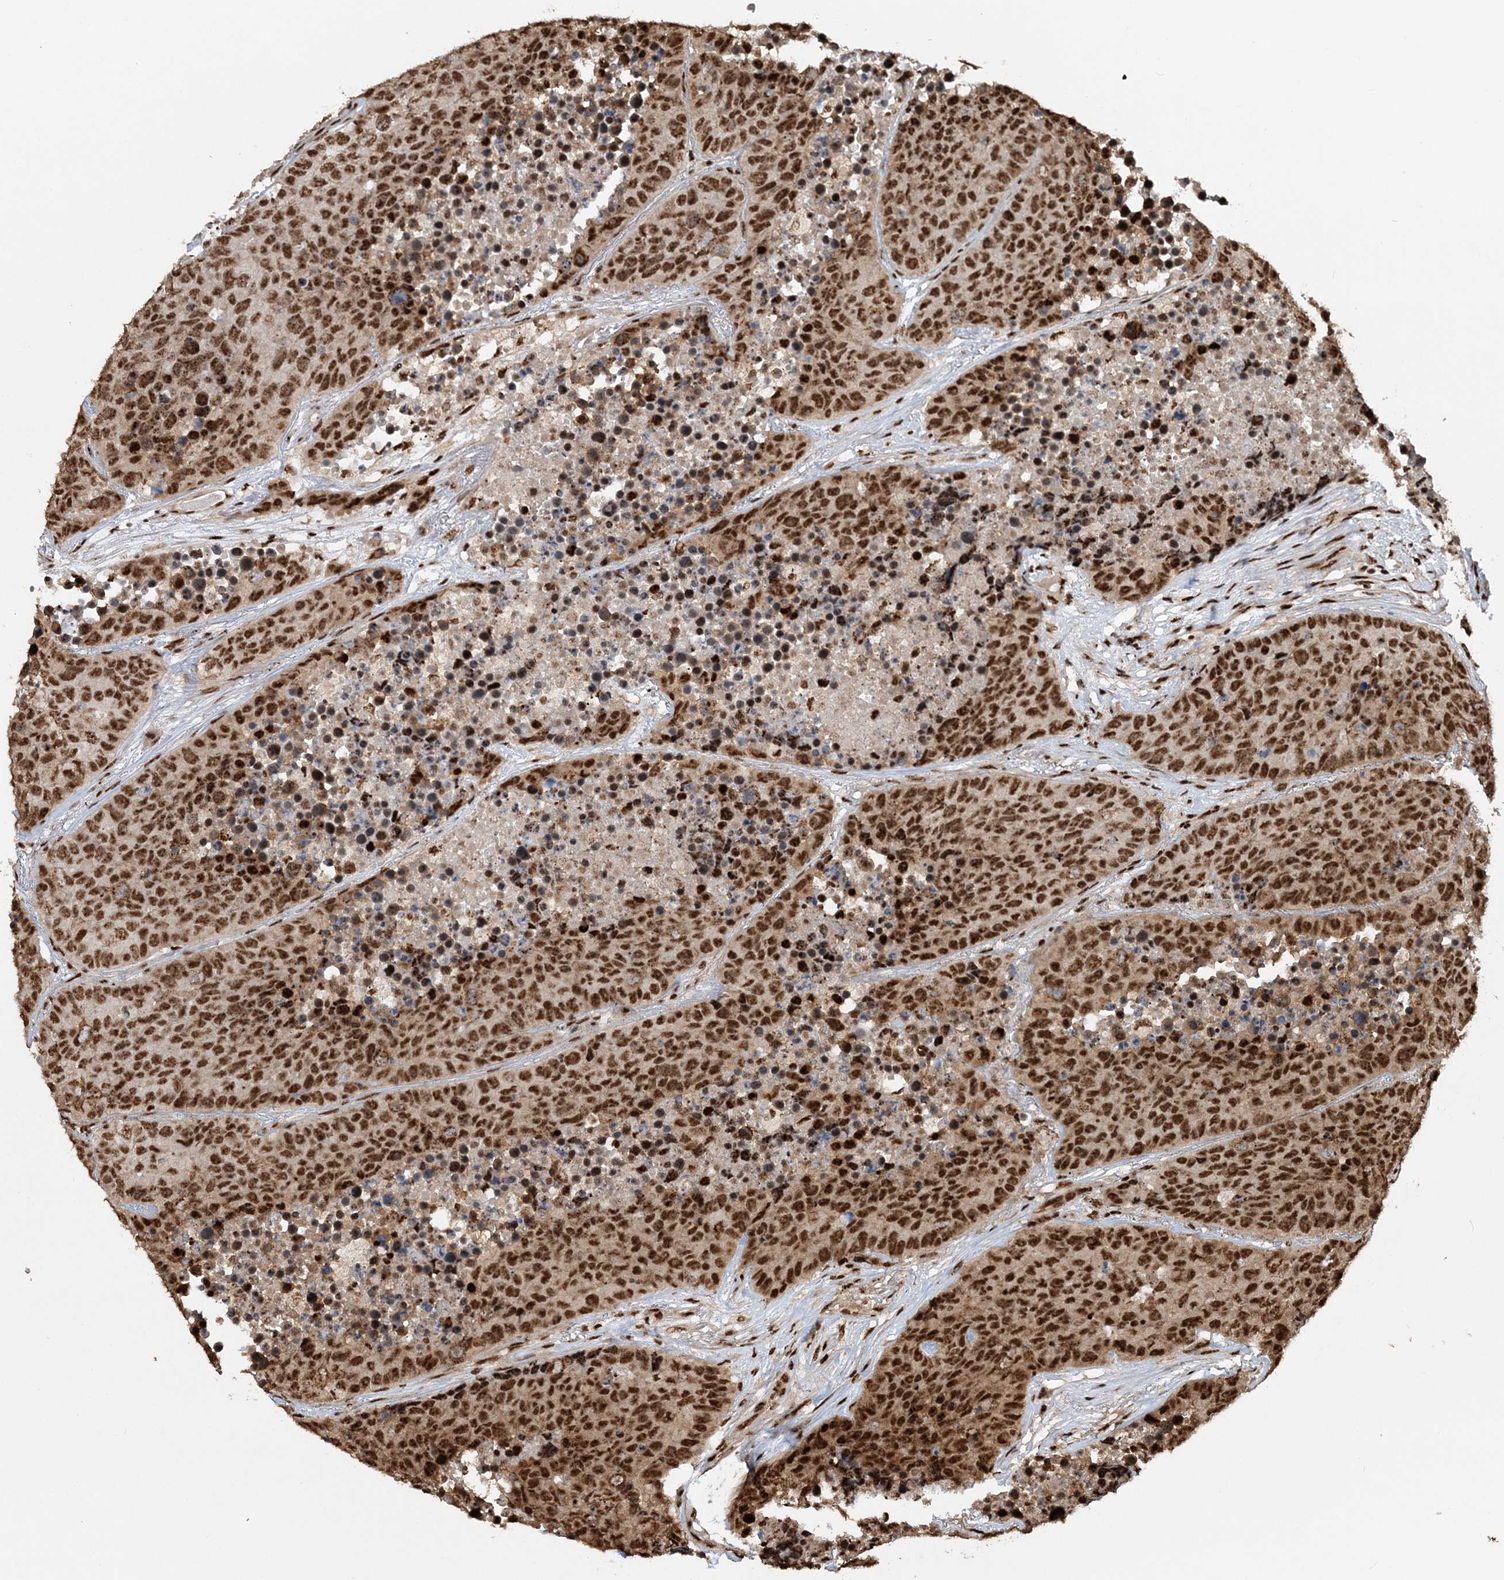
{"staining": {"intensity": "strong", "quantity": ">75%", "location": "nuclear"}, "tissue": "carcinoid", "cell_type": "Tumor cells", "image_type": "cancer", "snomed": [{"axis": "morphology", "description": "Carcinoid, malignant, NOS"}, {"axis": "topography", "description": "Lung"}], "caption": "This histopathology image displays immunohistochemistry staining of carcinoid (malignant), with high strong nuclear positivity in approximately >75% of tumor cells.", "gene": "EXOSC8", "patient": {"sex": "male", "age": 60}}